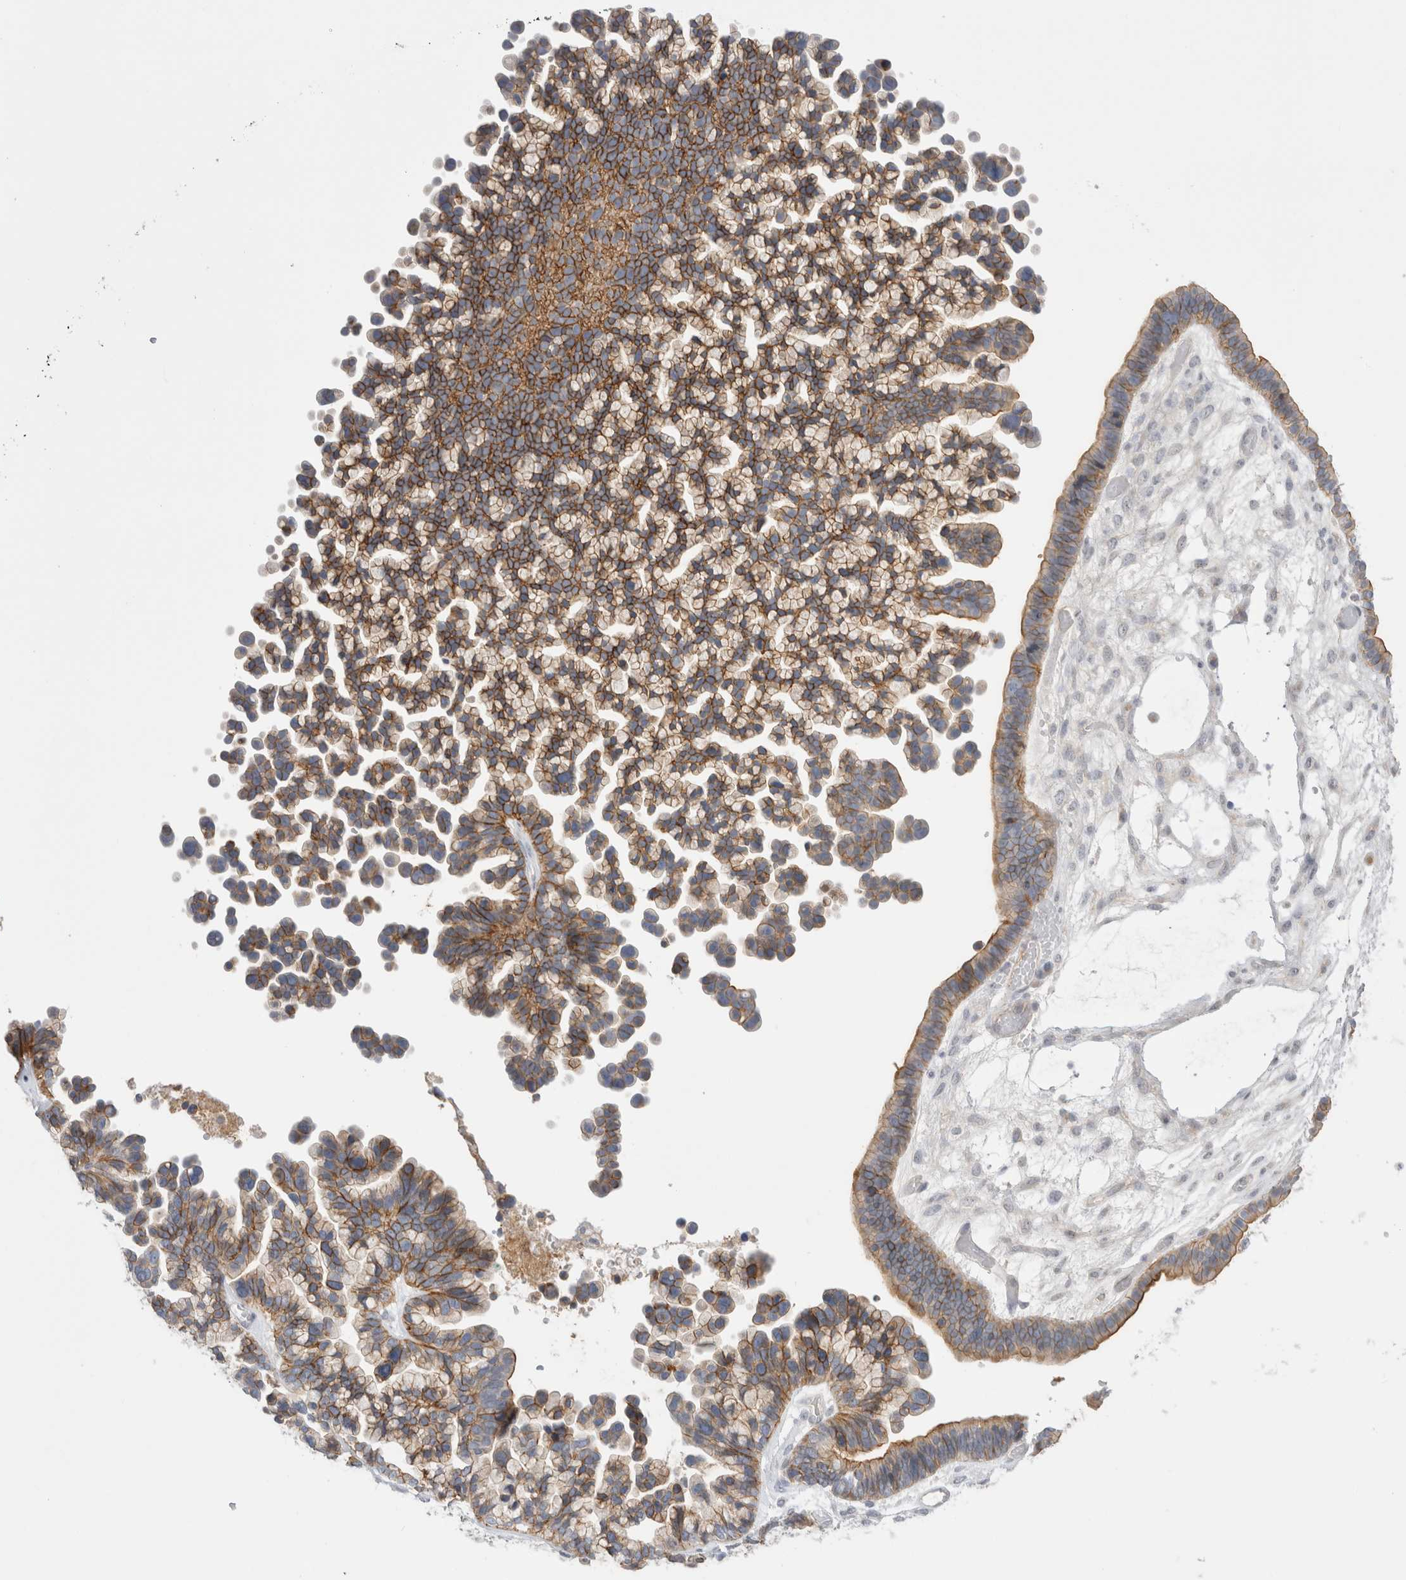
{"staining": {"intensity": "moderate", "quantity": ">75%", "location": "cytoplasmic/membranous"}, "tissue": "ovarian cancer", "cell_type": "Tumor cells", "image_type": "cancer", "snomed": [{"axis": "morphology", "description": "Cystadenocarcinoma, serous, NOS"}, {"axis": "topography", "description": "Ovary"}], "caption": "Protein analysis of ovarian cancer (serous cystadenocarcinoma) tissue reveals moderate cytoplasmic/membranous staining in approximately >75% of tumor cells. The staining was performed using DAB, with brown indicating positive protein expression. Nuclei are stained blue with hematoxylin.", "gene": "VANGL1", "patient": {"sex": "female", "age": 56}}